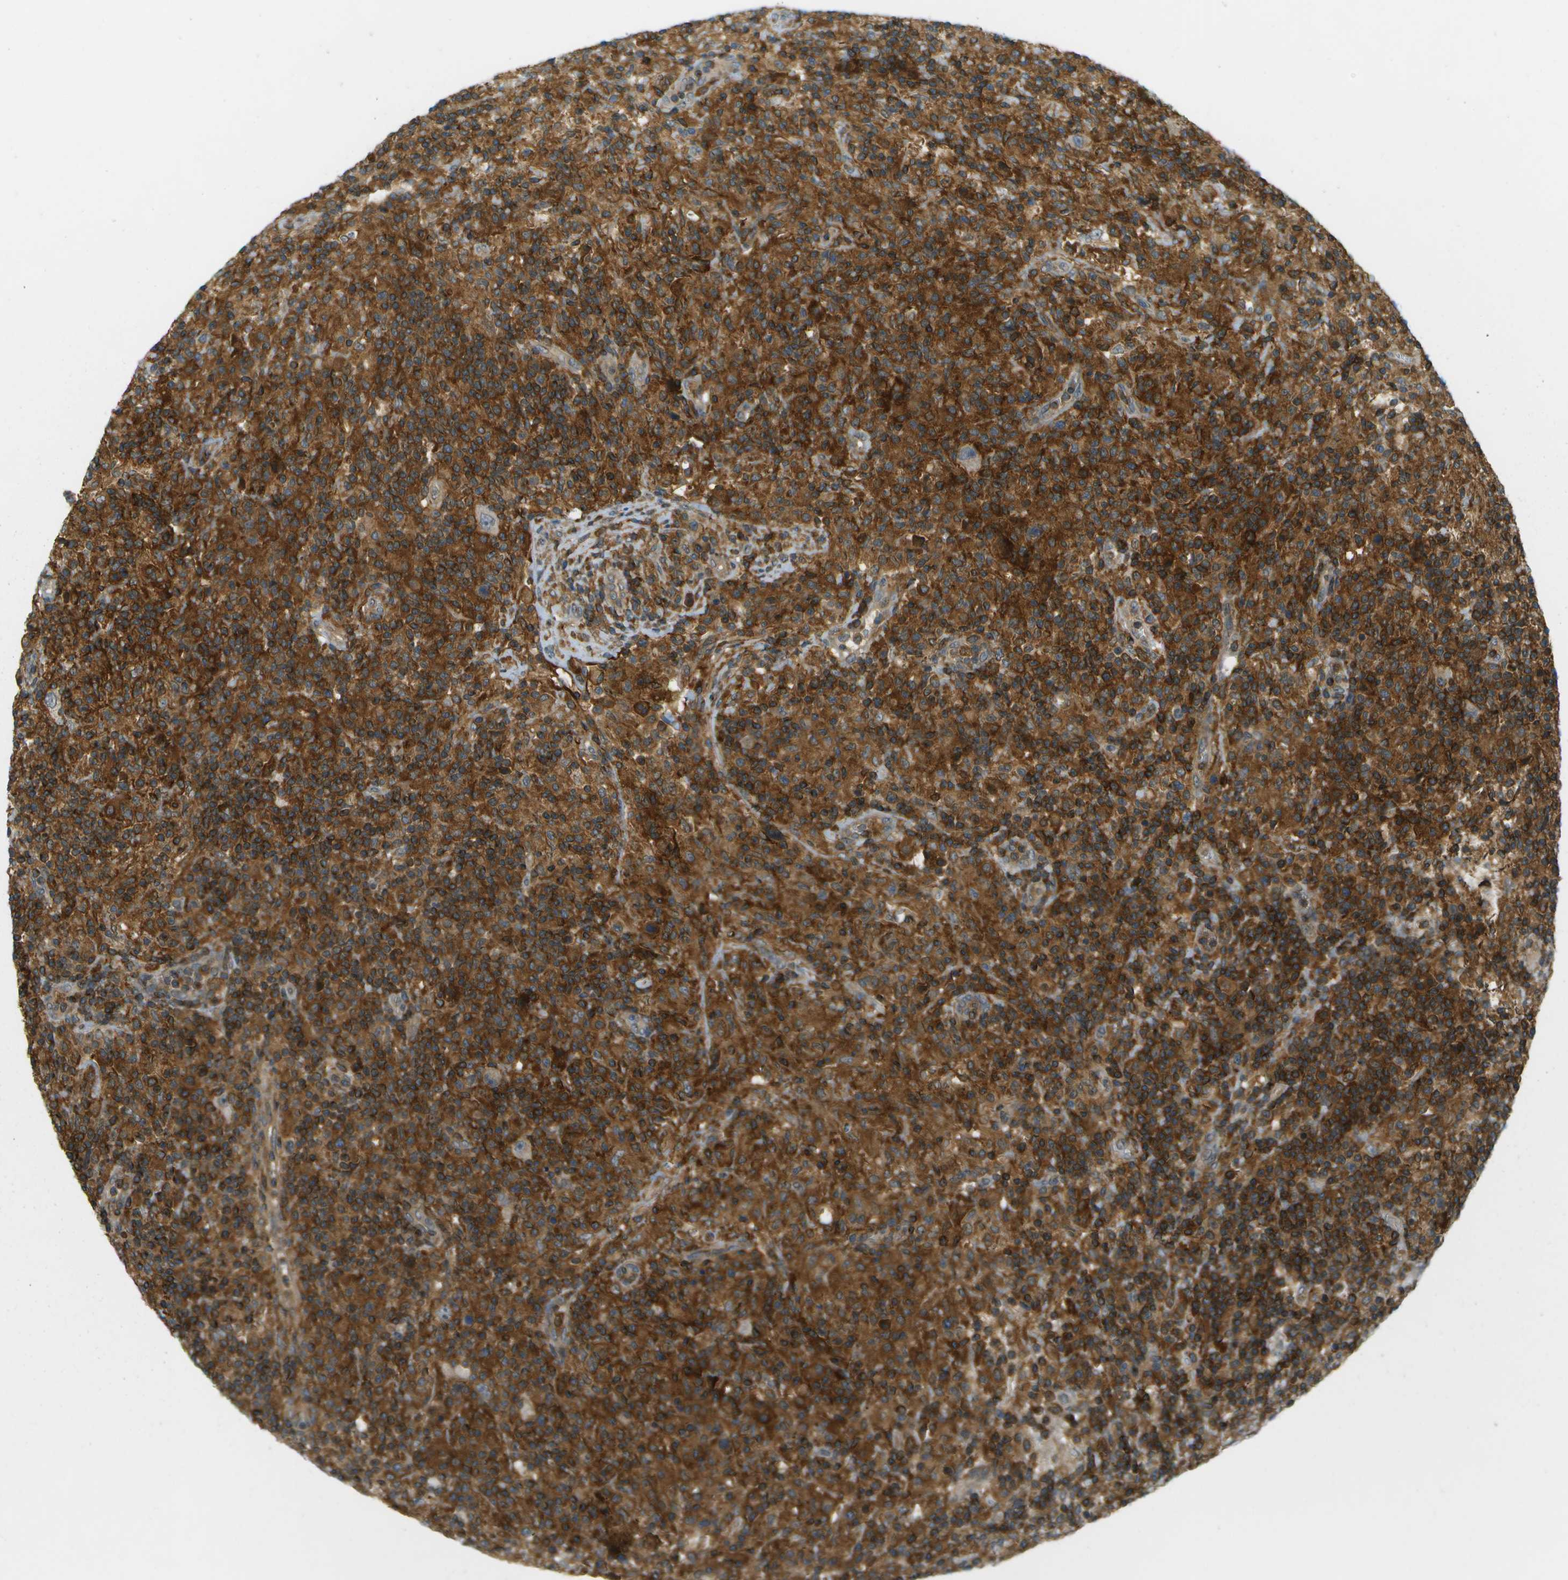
{"staining": {"intensity": "moderate", "quantity": ">75%", "location": "cytoplasmic/membranous"}, "tissue": "lymphoma", "cell_type": "Tumor cells", "image_type": "cancer", "snomed": [{"axis": "morphology", "description": "Hodgkin's disease, NOS"}, {"axis": "topography", "description": "Lymph node"}], "caption": "This is an image of IHC staining of Hodgkin's disease, which shows moderate positivity in the cytoplasmic/membranous of tumor cells.", "gene": "TMTC1", "patient": {"sex": "male", "age": 70}}